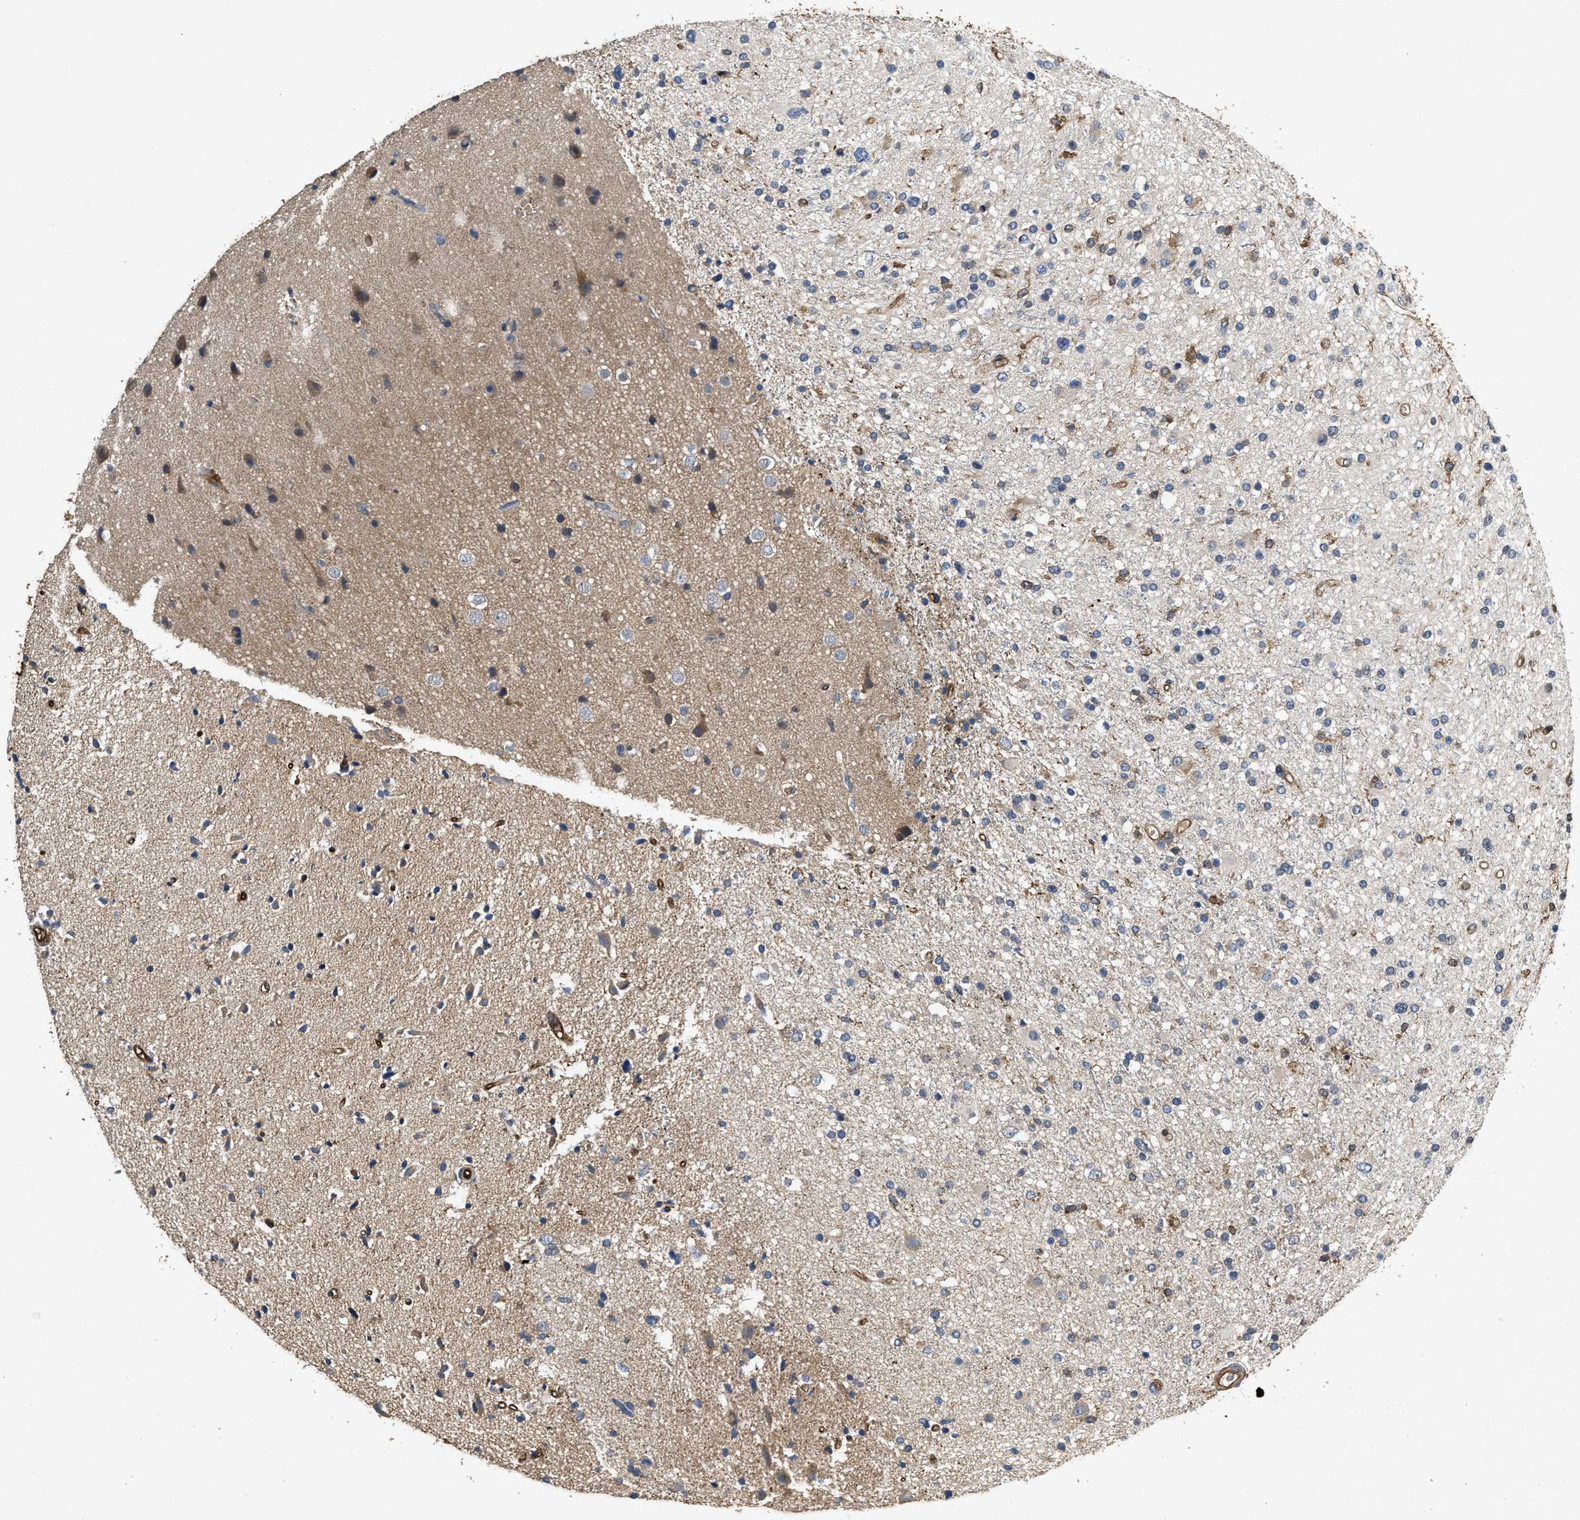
{"staining": {"intensity": "weak", "quantity": "<25%", "location": "cytoplasmic/membranous"}, "tissue": "glioma", "cell_type": "Tumor cells", "image_type": "cancer", "snomed": [{"axis": "morphology", "description": "Glioma, malignant, High grade"}, {"axis": "topography", "description": "Brain"}], "caption": "Histopathology image shows no significant protein positivity in tumor cells of malignant glioma (high-grade).", "gene": "LINGO2", "patient": {"sex": "male", "age": 33}}